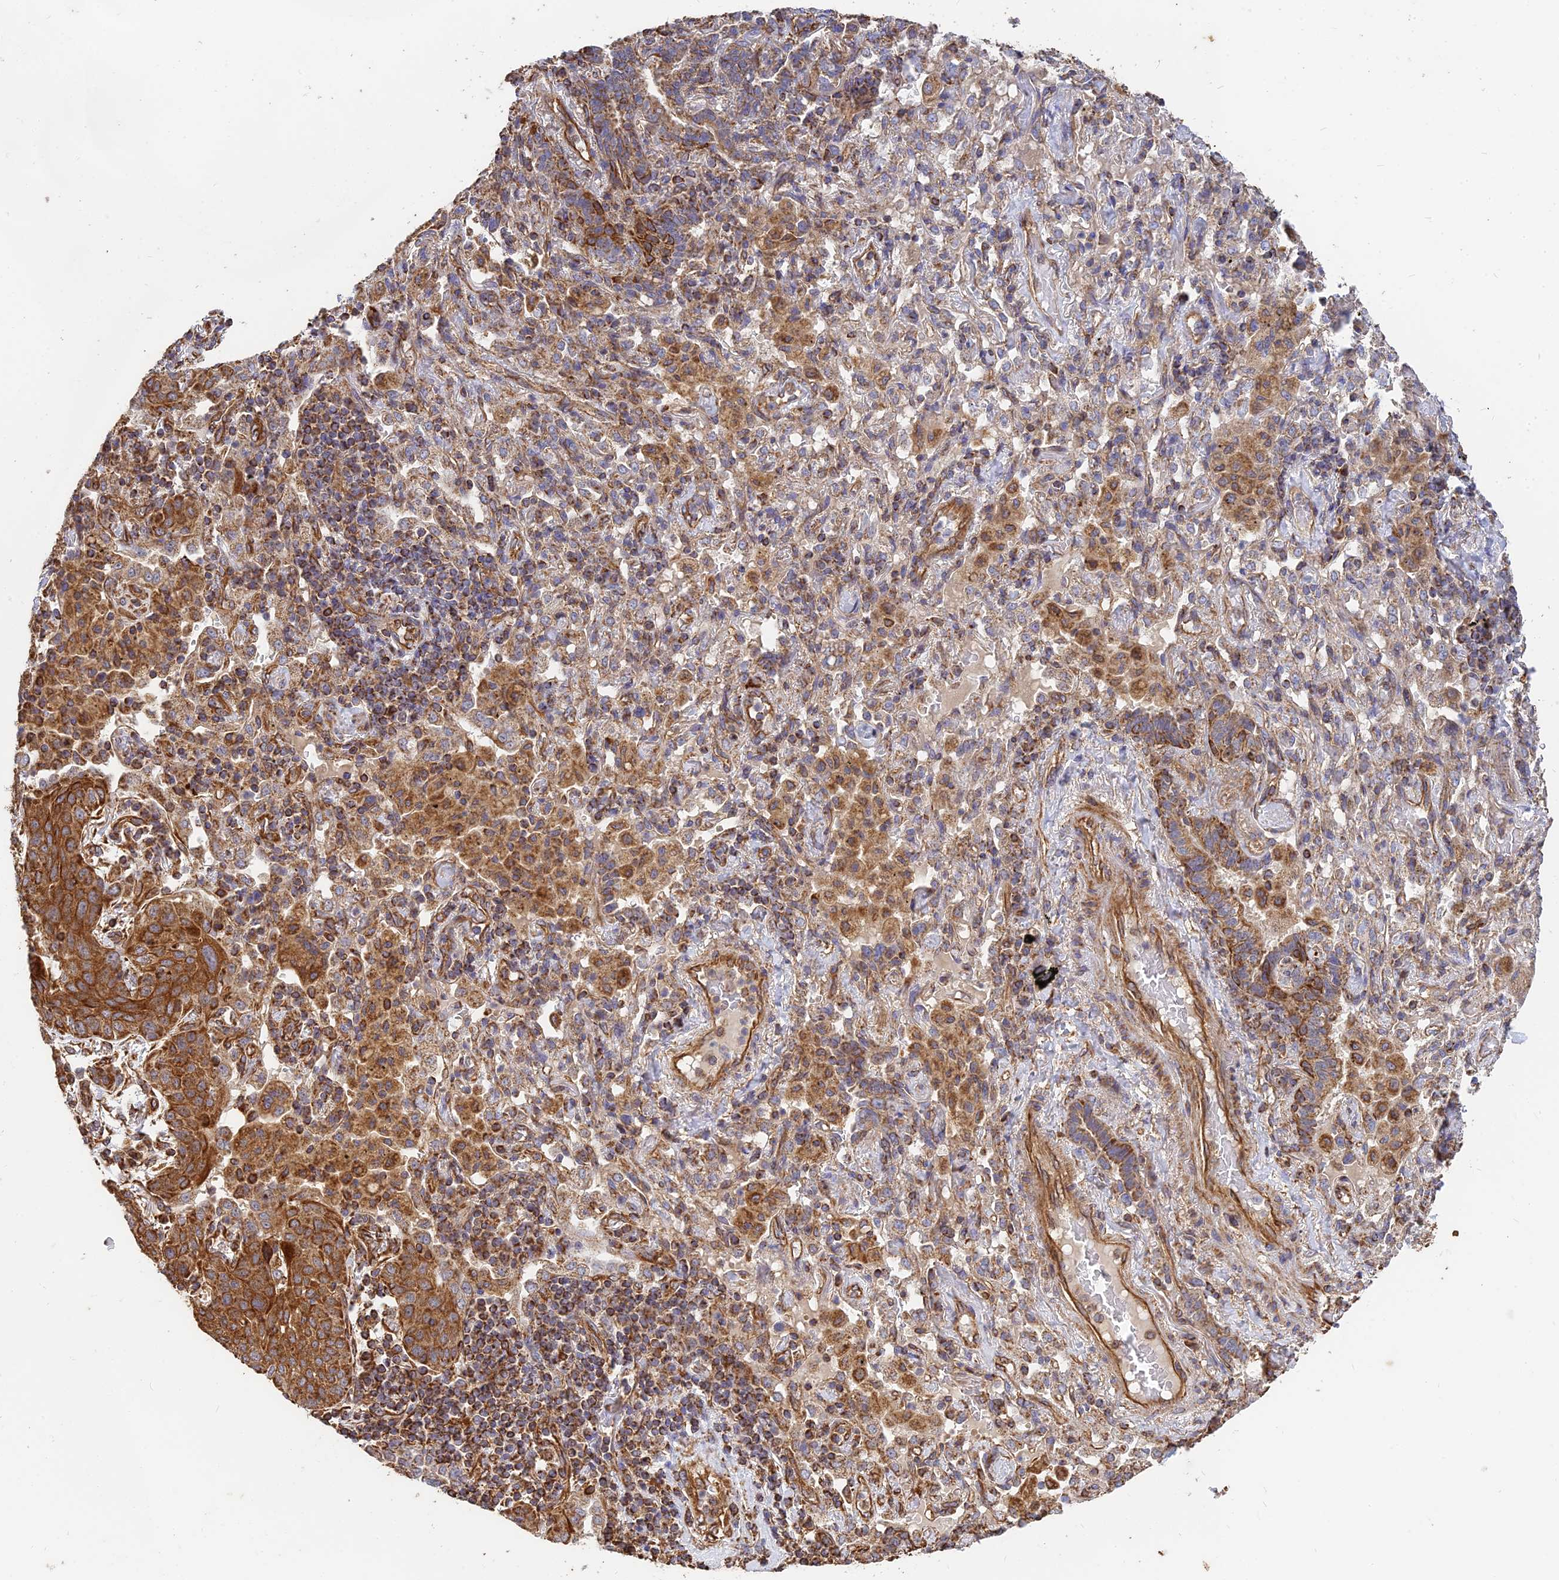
{"staining": {"intensity": "strong", "quantity": ">75%", "location": "cytoplasmic/membranous"}, "tissue": "lung cancer", "cell_type": "Tumor cells", "image_type": "cancer", "snomed": [{"axis": "morphology", "description": "Squamous cell carcinoma, NOS"}, {"axis": "topography", "description": "Lung"}], "caption": "DAB immunohistochemical staining of lung cancer (squamous cell carcinoma) demonstrates strong cytoplasmic/membranous protein staining in approximately >75% of tumor cells.", "gene": "DSTYK", "patient": {"sex": "female", "age": 70}}